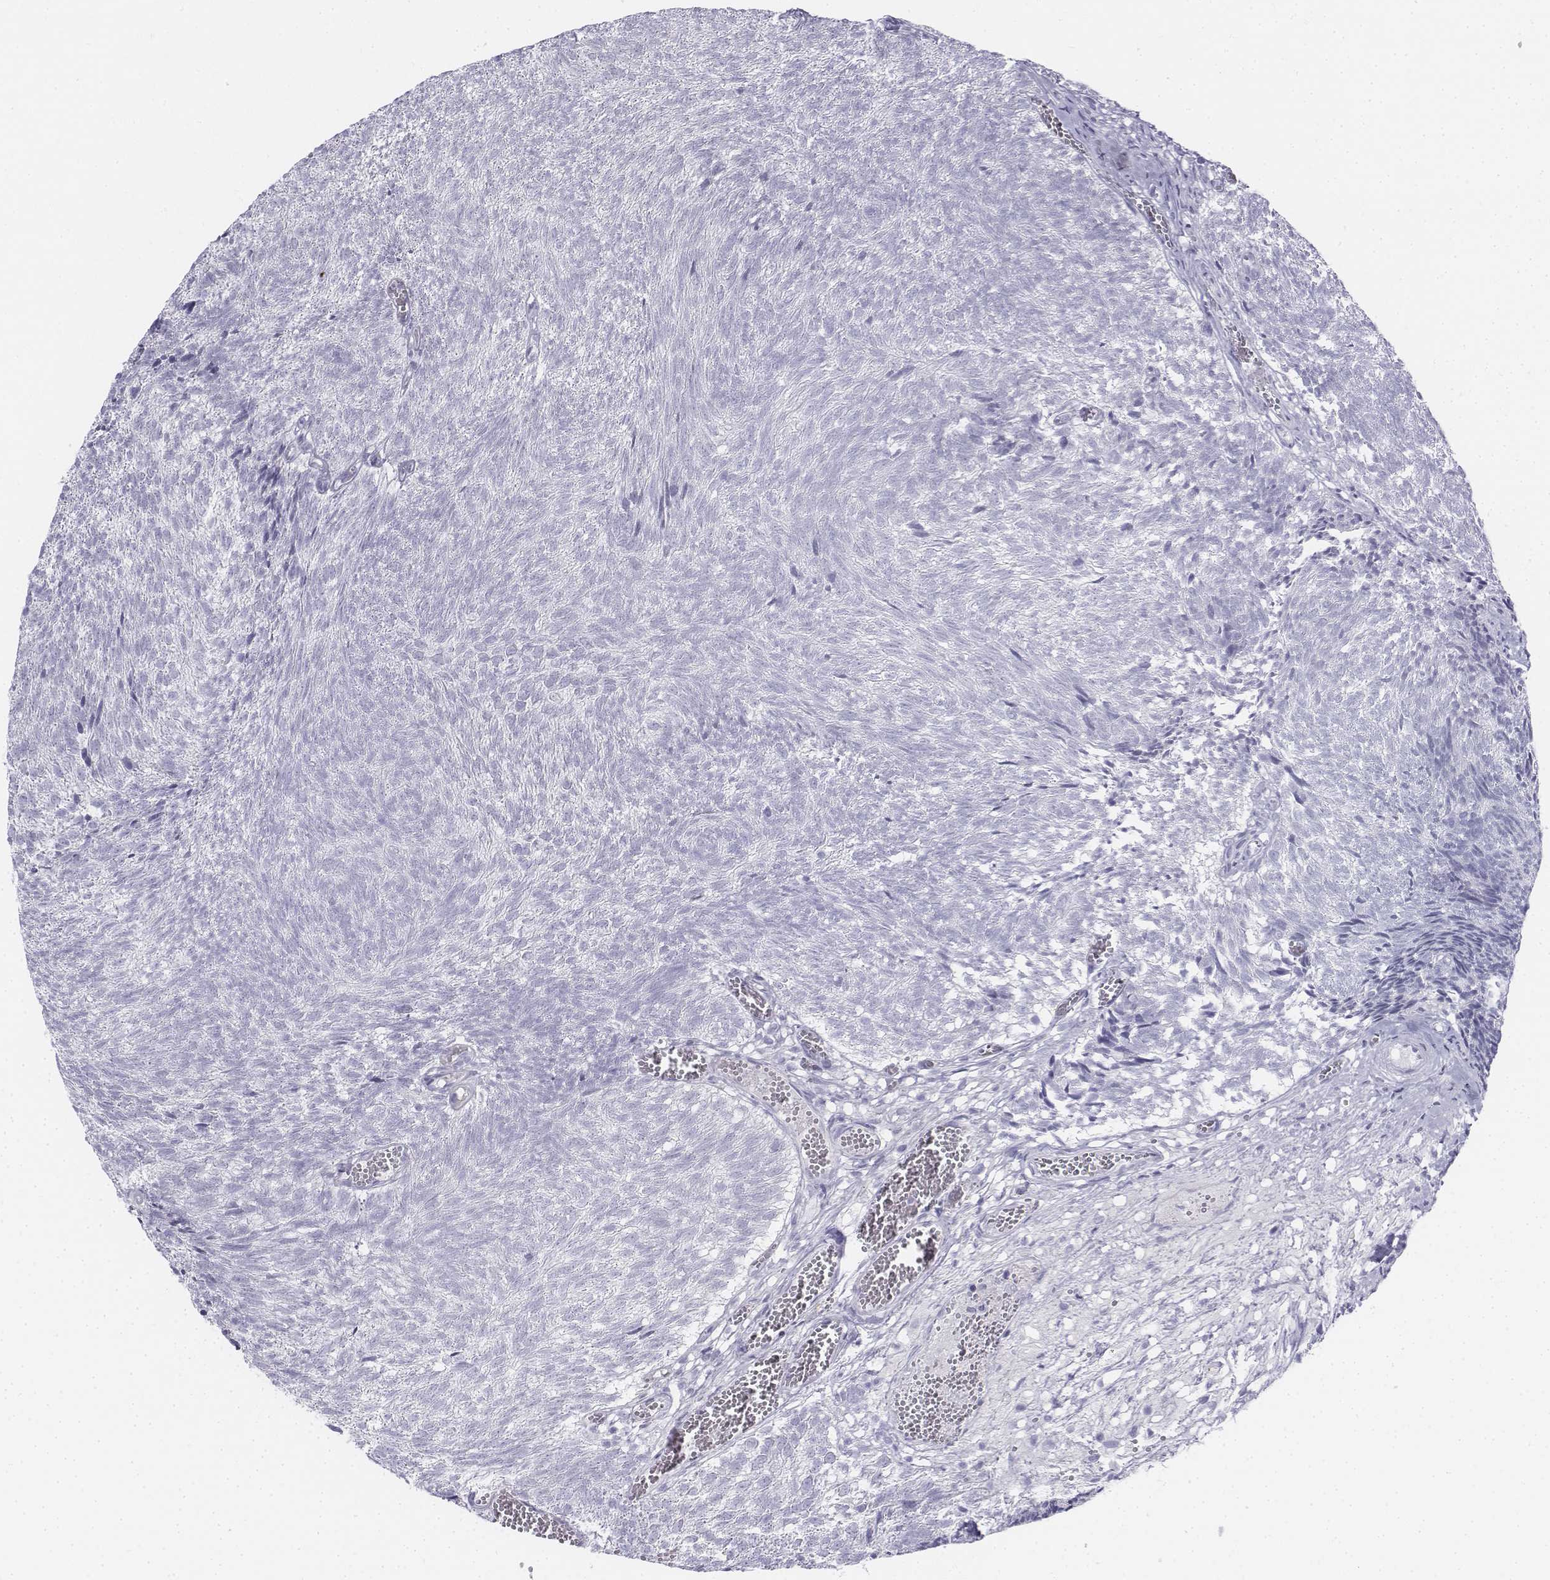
{"staining": {"intensity": "negative", "quantity": "none", "location": "none"}, "tissue": "urothelial cancer", "cell_type": "Tumor cells", "image_type": "cancer", "snomed": [{"axis": "morphology", "description": "Urothelial carcinoma, Low grade"}, {"axis": "topography", "description": "Urinary bladder"}], "caption": "Tumor cells show no significant positivity in urothelial cancer. (Stains: DAB (3,3'-diaminobenzidine) IHC with hematoxylin counter stain, Microscopy: brightfield microscopy at high magnification).", "gene": "TH", "patient": {"sex": "male", "age": 77}}